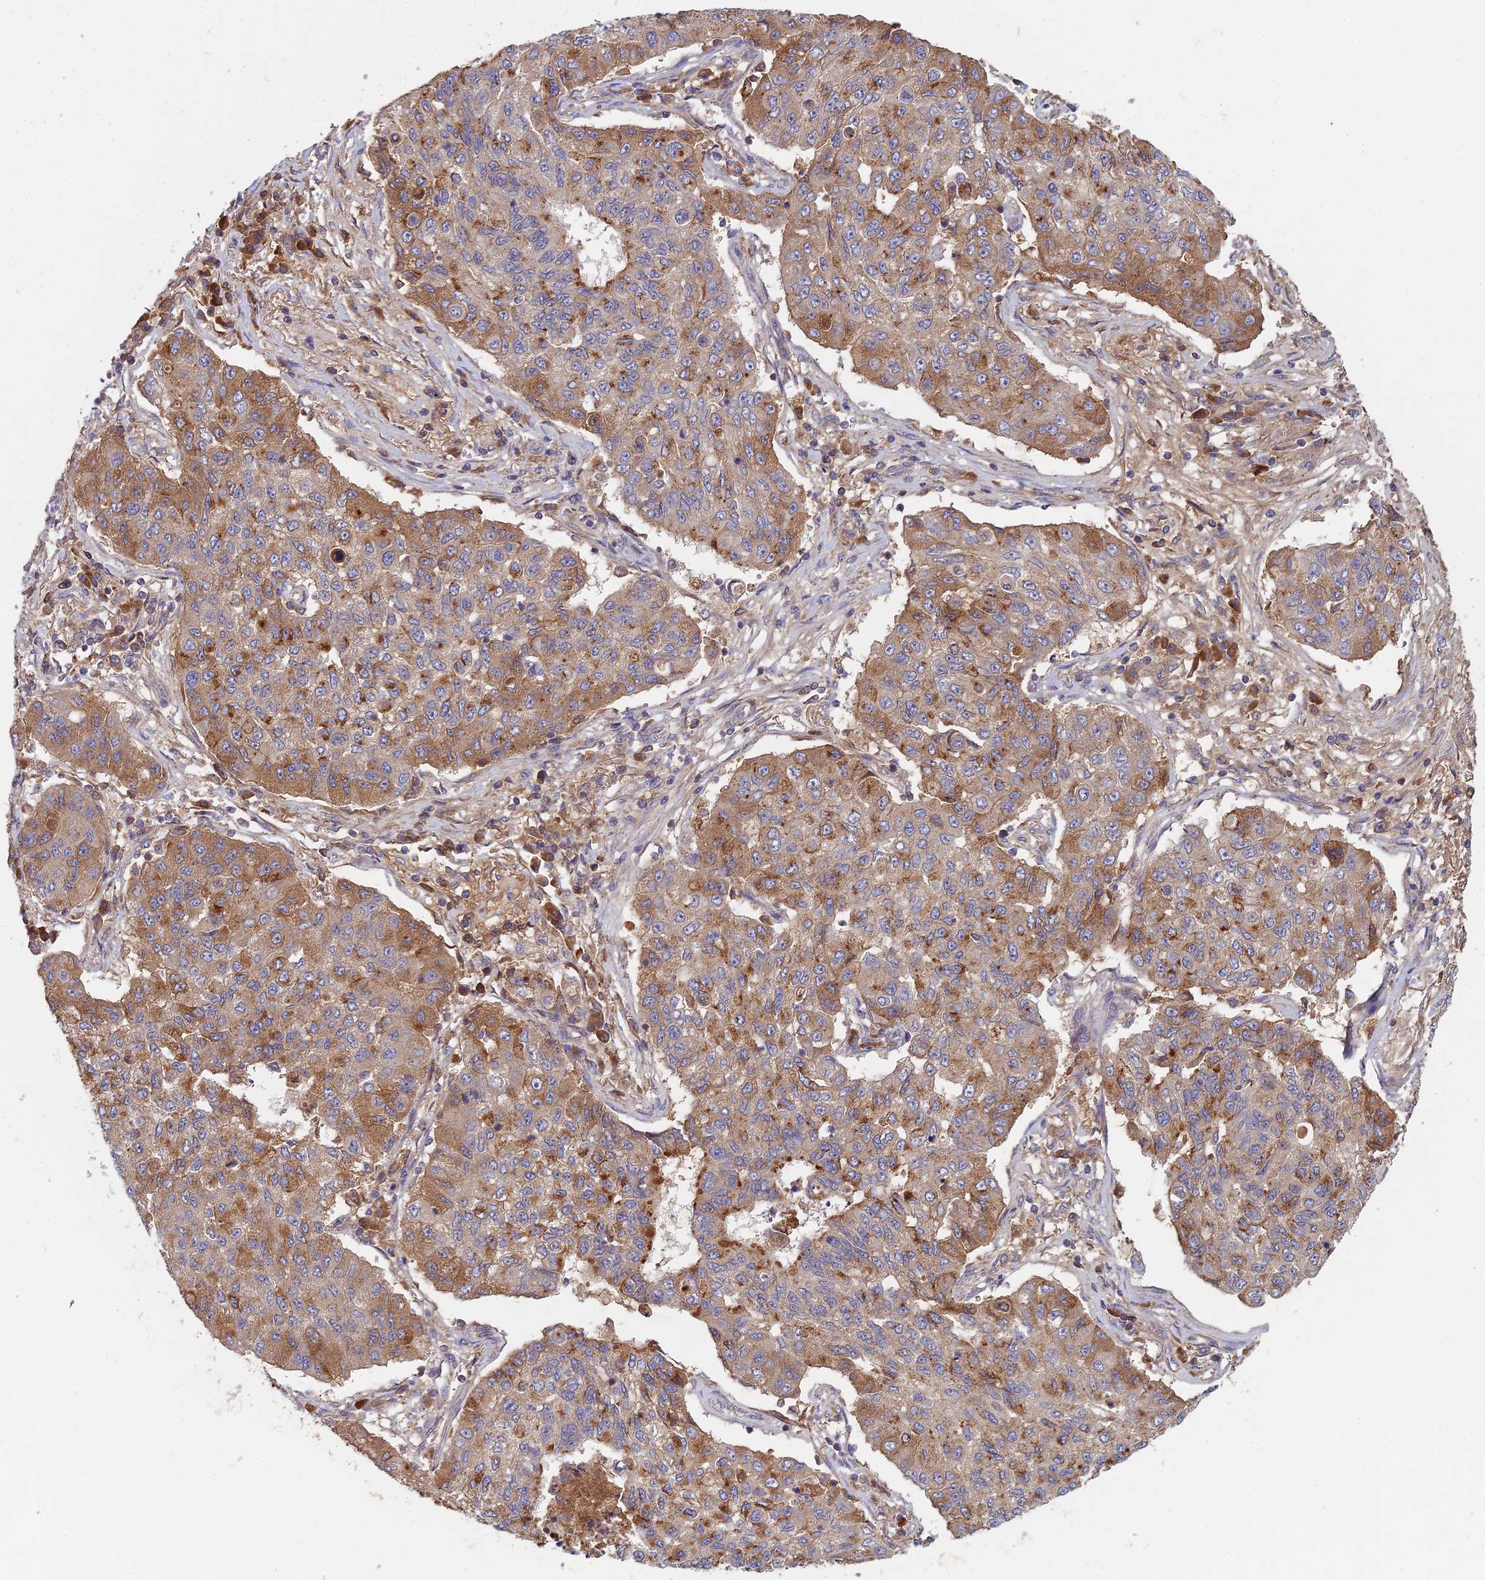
{"staining": {"intensity": "moderate", "quantity": ">75%", "location": "cytoplasmic/membranous"}, "tissue": "lung cancer", "cell_type": "Tumor cells", "image_type": "cancer", "snomed": [{"axis": "morphology", "description": "Squamous cell carcinoma, NOS"}, {"axis": "topography", "description": "Lung"}], "caption": "Immunohistochemistry of lung cancer shows medium levels of moderate cytoplasmic/membranous staining in approximately >75% of tumor cells.", "gene": "CCDC167", "patient": {"sex": "male", "age": 74}}